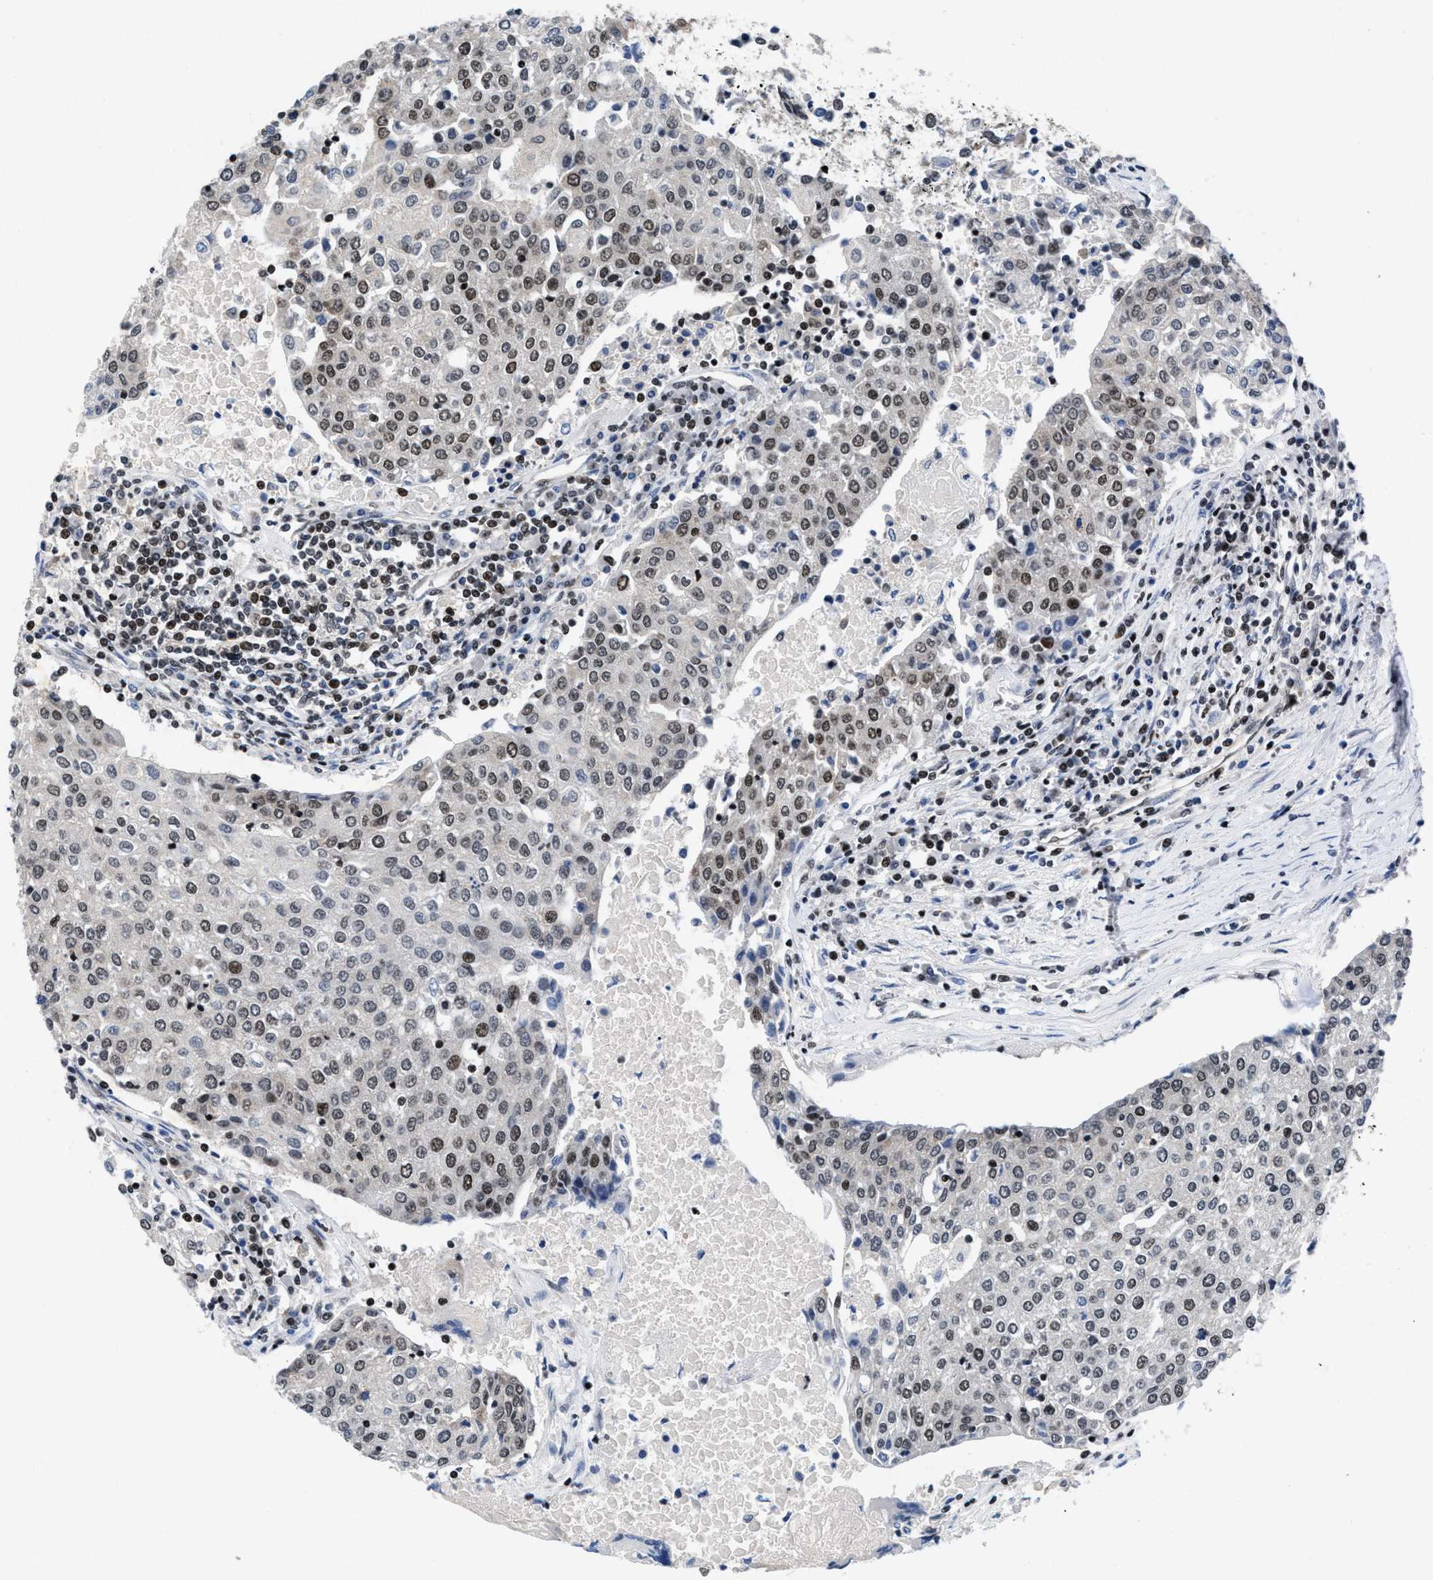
{"staining": {"intensity": "weak", "quantity": ">75%", "location": "nuclear"}, "tissue": "urothelial cancer", "cell_type": "Tumor cells", "image_type": "cancer", "snomed": [{"axis": "morphology", "description": "Urothelial carcinoma, High grade"}, {"axis": "topography", "description": "Urinary bladder"}], "caption": "Human urothelial cancer stained with a brown dye shows weak nuclear positive positivity in approximately >75% of tumor cells.", "gene": "WDR81", "patient": {"sex": "female", "age": 85}}